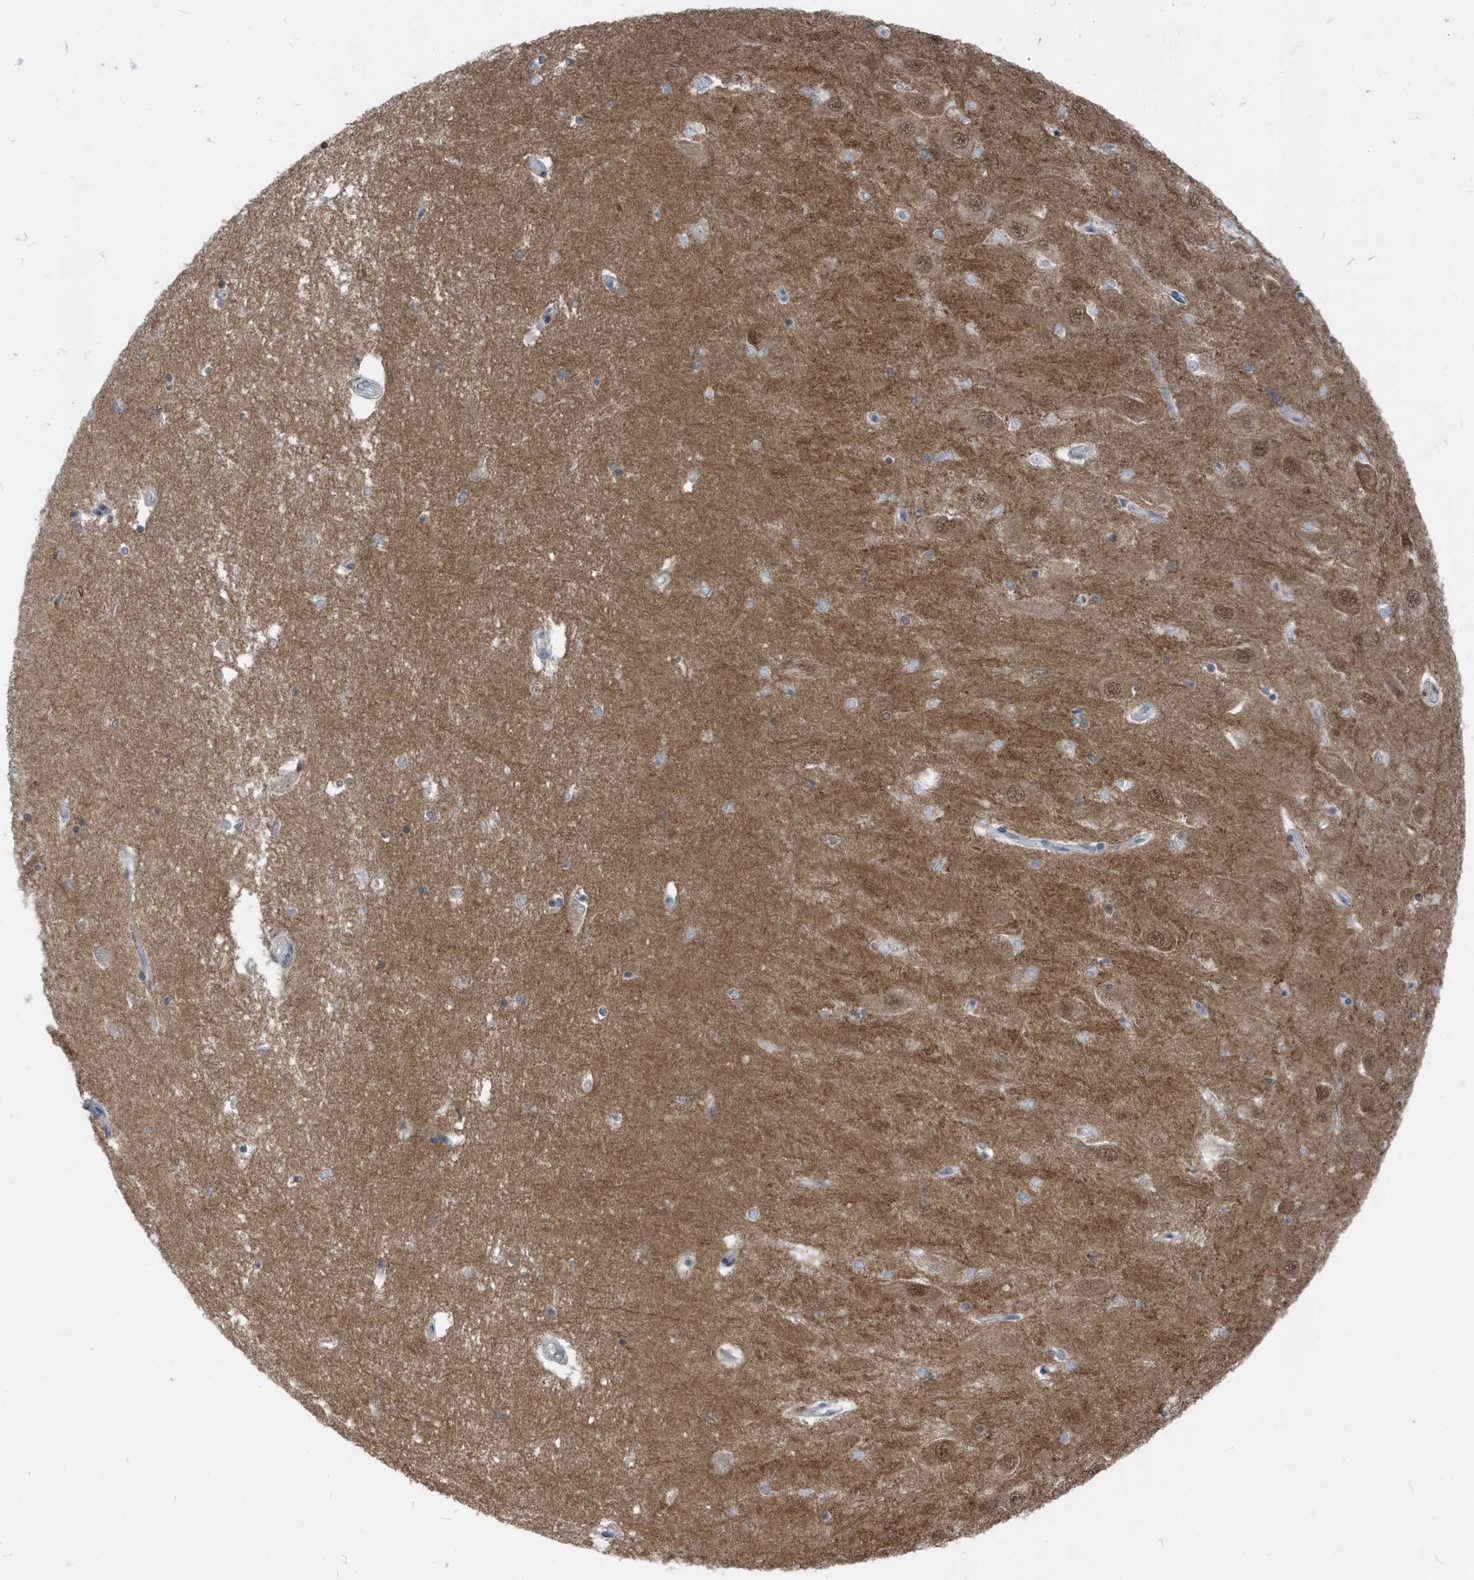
{"staining": {"intensity": "weak", "quantity": "<25%", "location": "cytoplasmic/membranous"}, "tissue": "hippocampus", "cell_type": "Glial cells", "image_type": "normal", "snomed": [{"axis": "morphology", "description": "Normal tissue, NOS"}, {"axis": "topography", "description": "Hippocampus"}], "caption": "IHC micrograph of normal hippocampus: human hippocampus stained with DAB (3,3'-diaminobenzidine) shows no significant protein positivity in glial cells.", "gene": "NCOA7", "patient": {"sex": "male", "age": 45}}